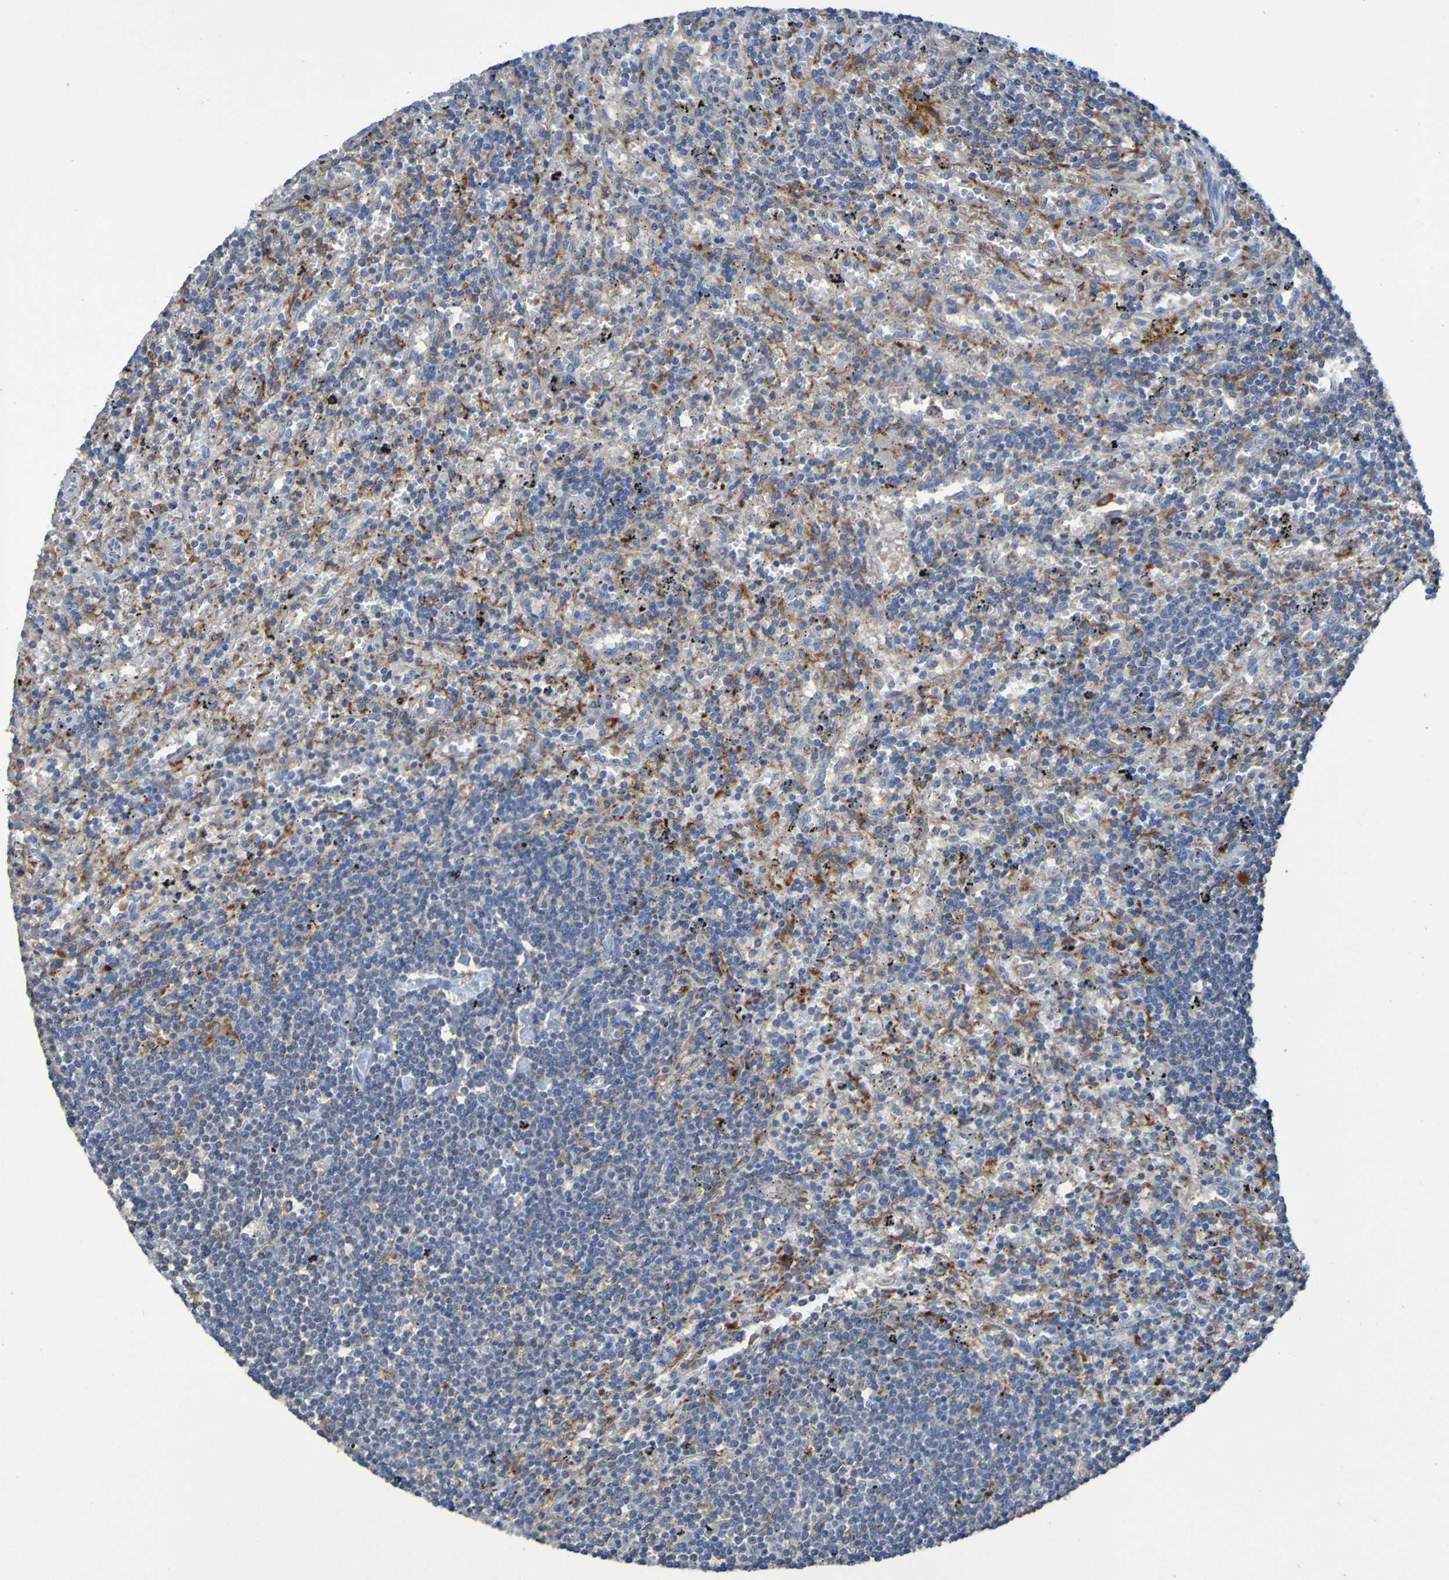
{"staining": {"intensity": "moderate", "quantity": "<25%", "location": "cytoplasmic/membranous"}, "tissue": "lymphoma", "cell_type": "Tumor cells", "image_type": "cancer", "snomed": [{"axis": "morphology", "description": "Malignant lymphoma, non-Hodgkin's type, Low grade"}, {"axis": "topography", "description": "Spleen"}], "caption": "High-power microscopy captured an immunohistochemistry histopathology image of lymphoma, revealing moderate cytoplasmic/membranous staining in approximately <25% of tumor cells.", "gene": "ARHGEF16", "patient": {"sex": "male", "age": 76}}